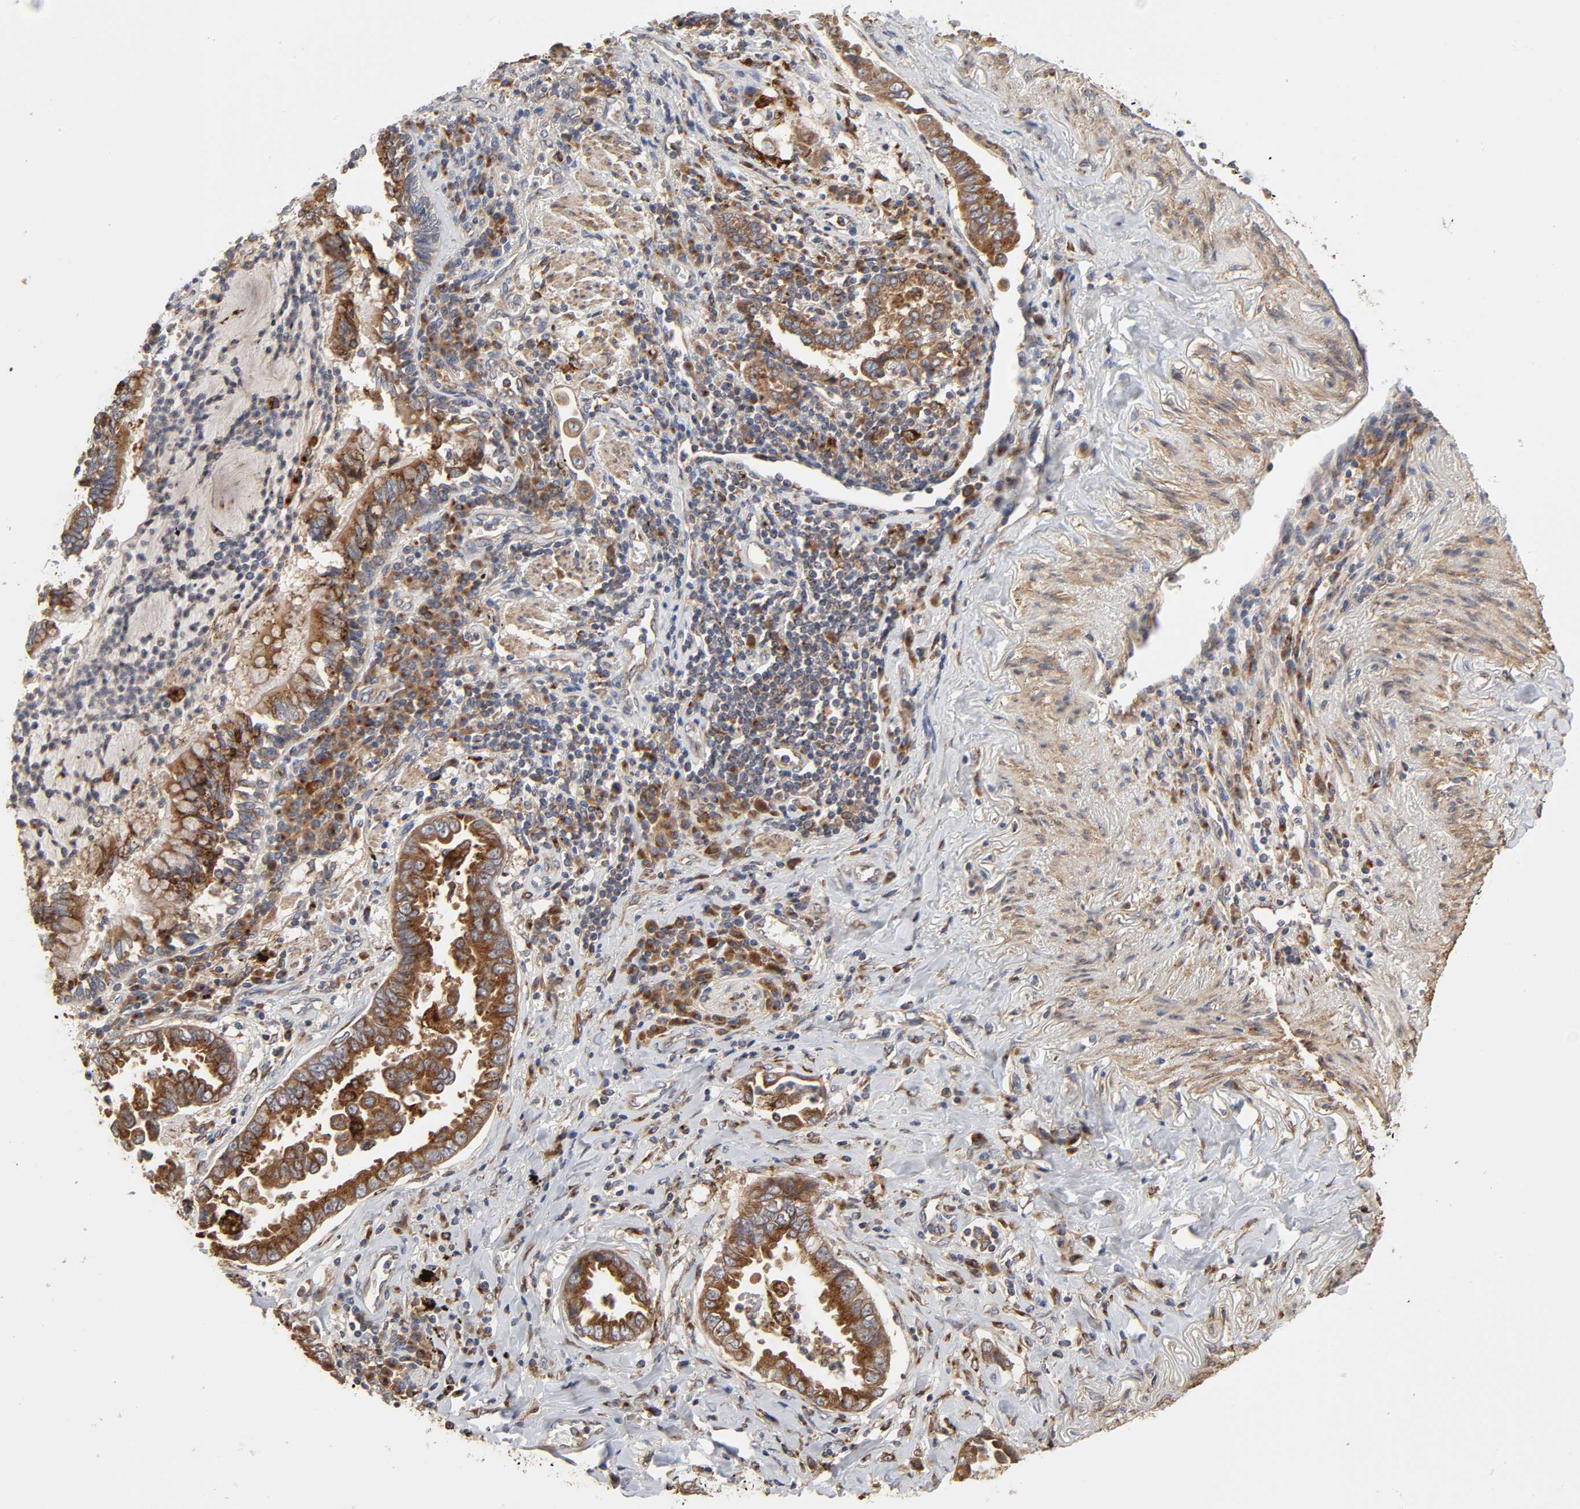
{"staining": {"intensity": "moderate", "quantity": ">75%", "location": "cytoplasmic/membranous"}, "tissue": "lung cancer", "cell_type": "Tumor cells", "image_type": "cancer", "snomed": [{"axis": "morphology", "description": "Normal tissue, NOS"}, {"axis": "morphology", "description": "Inflammation, NOS"}, {"axis": "morphology", "description": "Adenocarcinoma, NOS"}, {"axis": "topography", "description": "Lung"}], "caption": "Immunohistochemical staining of human lung adenocarcinoma exhibits moderate cytoplasmic/membranous protein positivity in approximately >75% of tumor cells.", "gene": "GNPTG", "patient": {"sex": "female", "age": 64}}